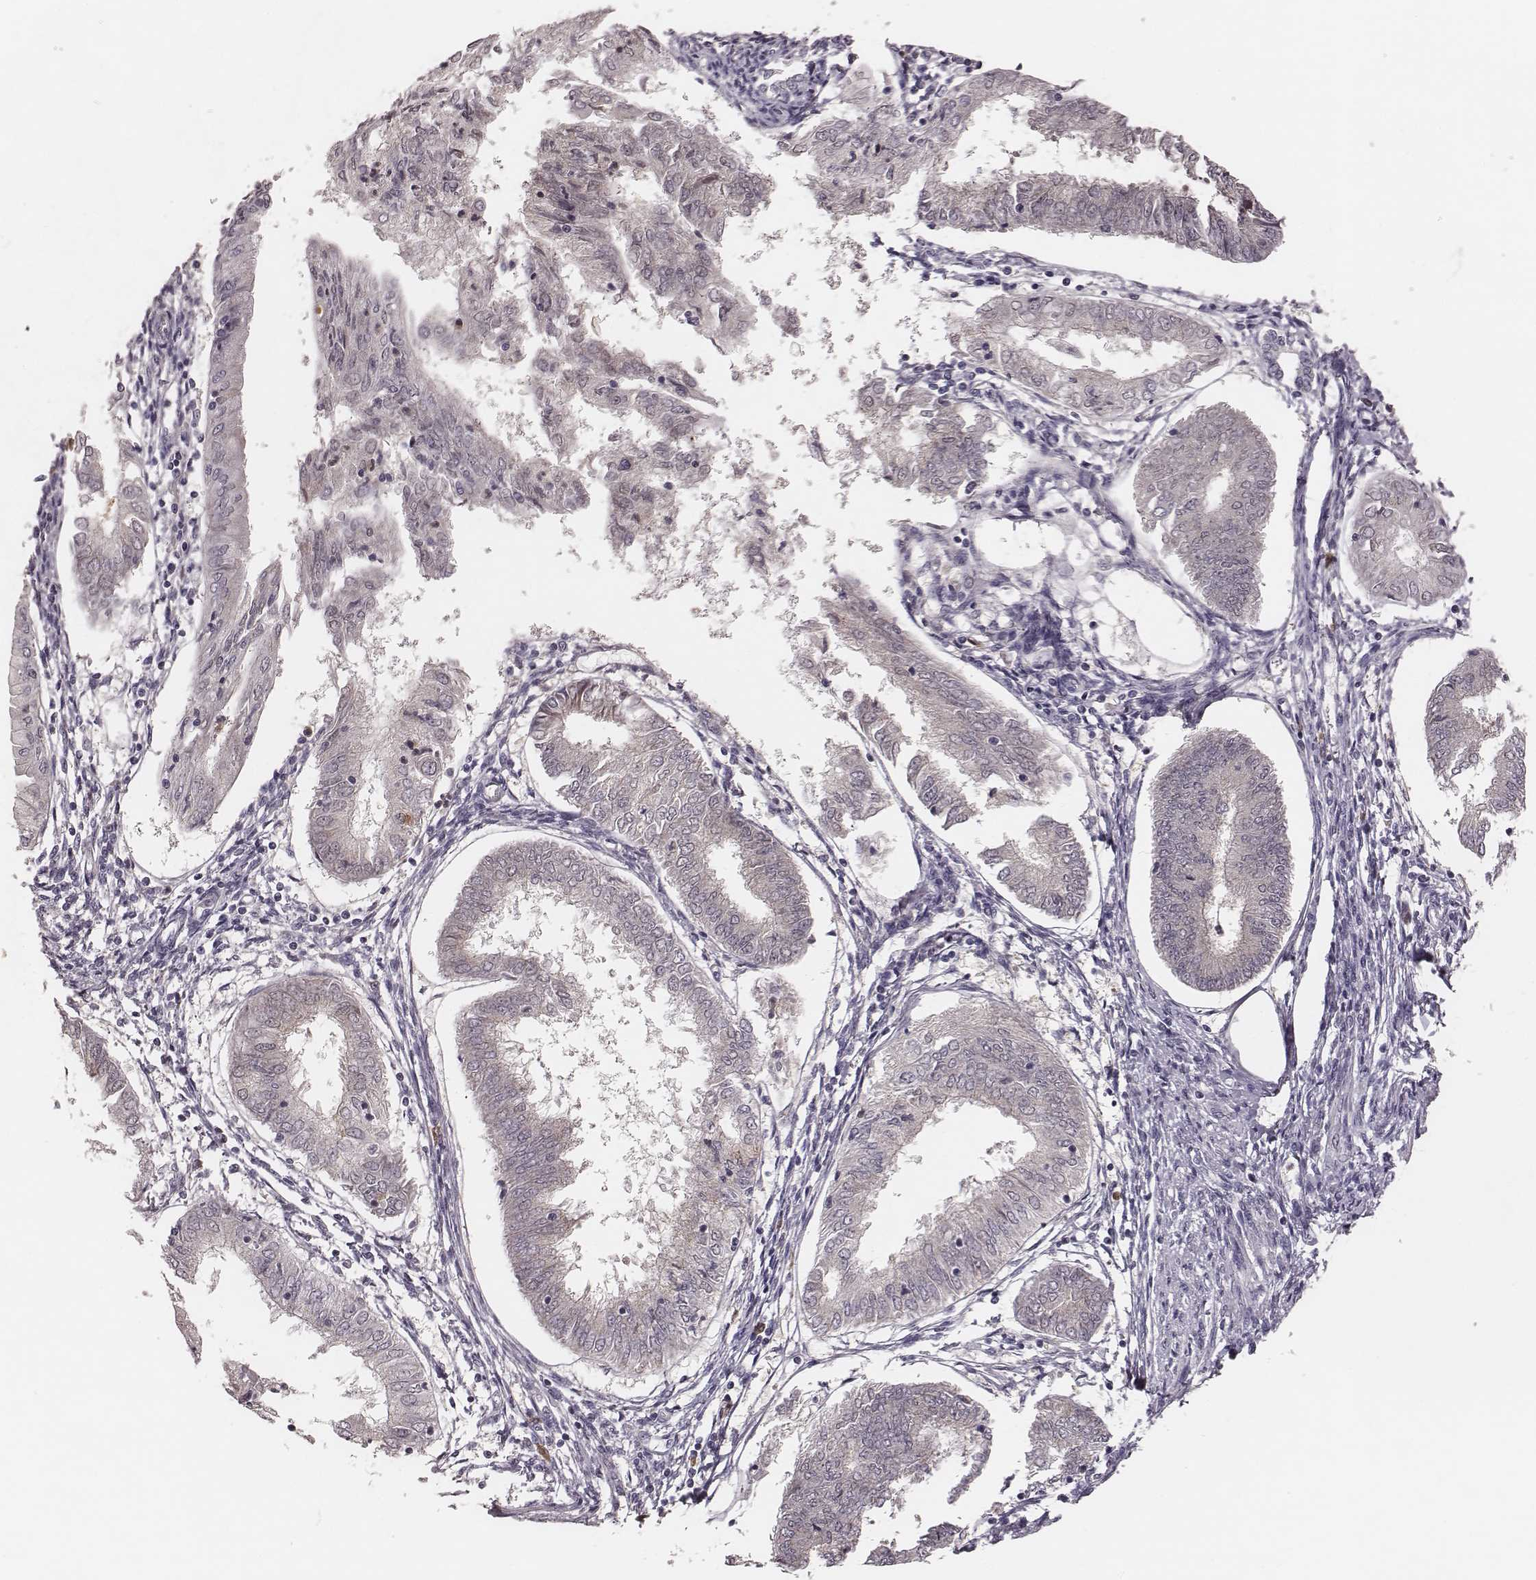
{"staining": {"intensity": "negative", "quantity": "none", "location": "none"}, "tissue": "endometrial cancer", "cell_type": "Tumor cells", "image_type": "cancer", "snomed": [{"axis": "morphology", "description": "Adenocarcinoma, NOS"}, {"axis": "topography", "description": "Endometrium"}], "caption": "Endometrial adenocarcinoma was stained to show a protein in brown. There is no significant staining in tumor cells.", "gene": "P2RX5", "patient": {"sex": "female", "age": 68}}